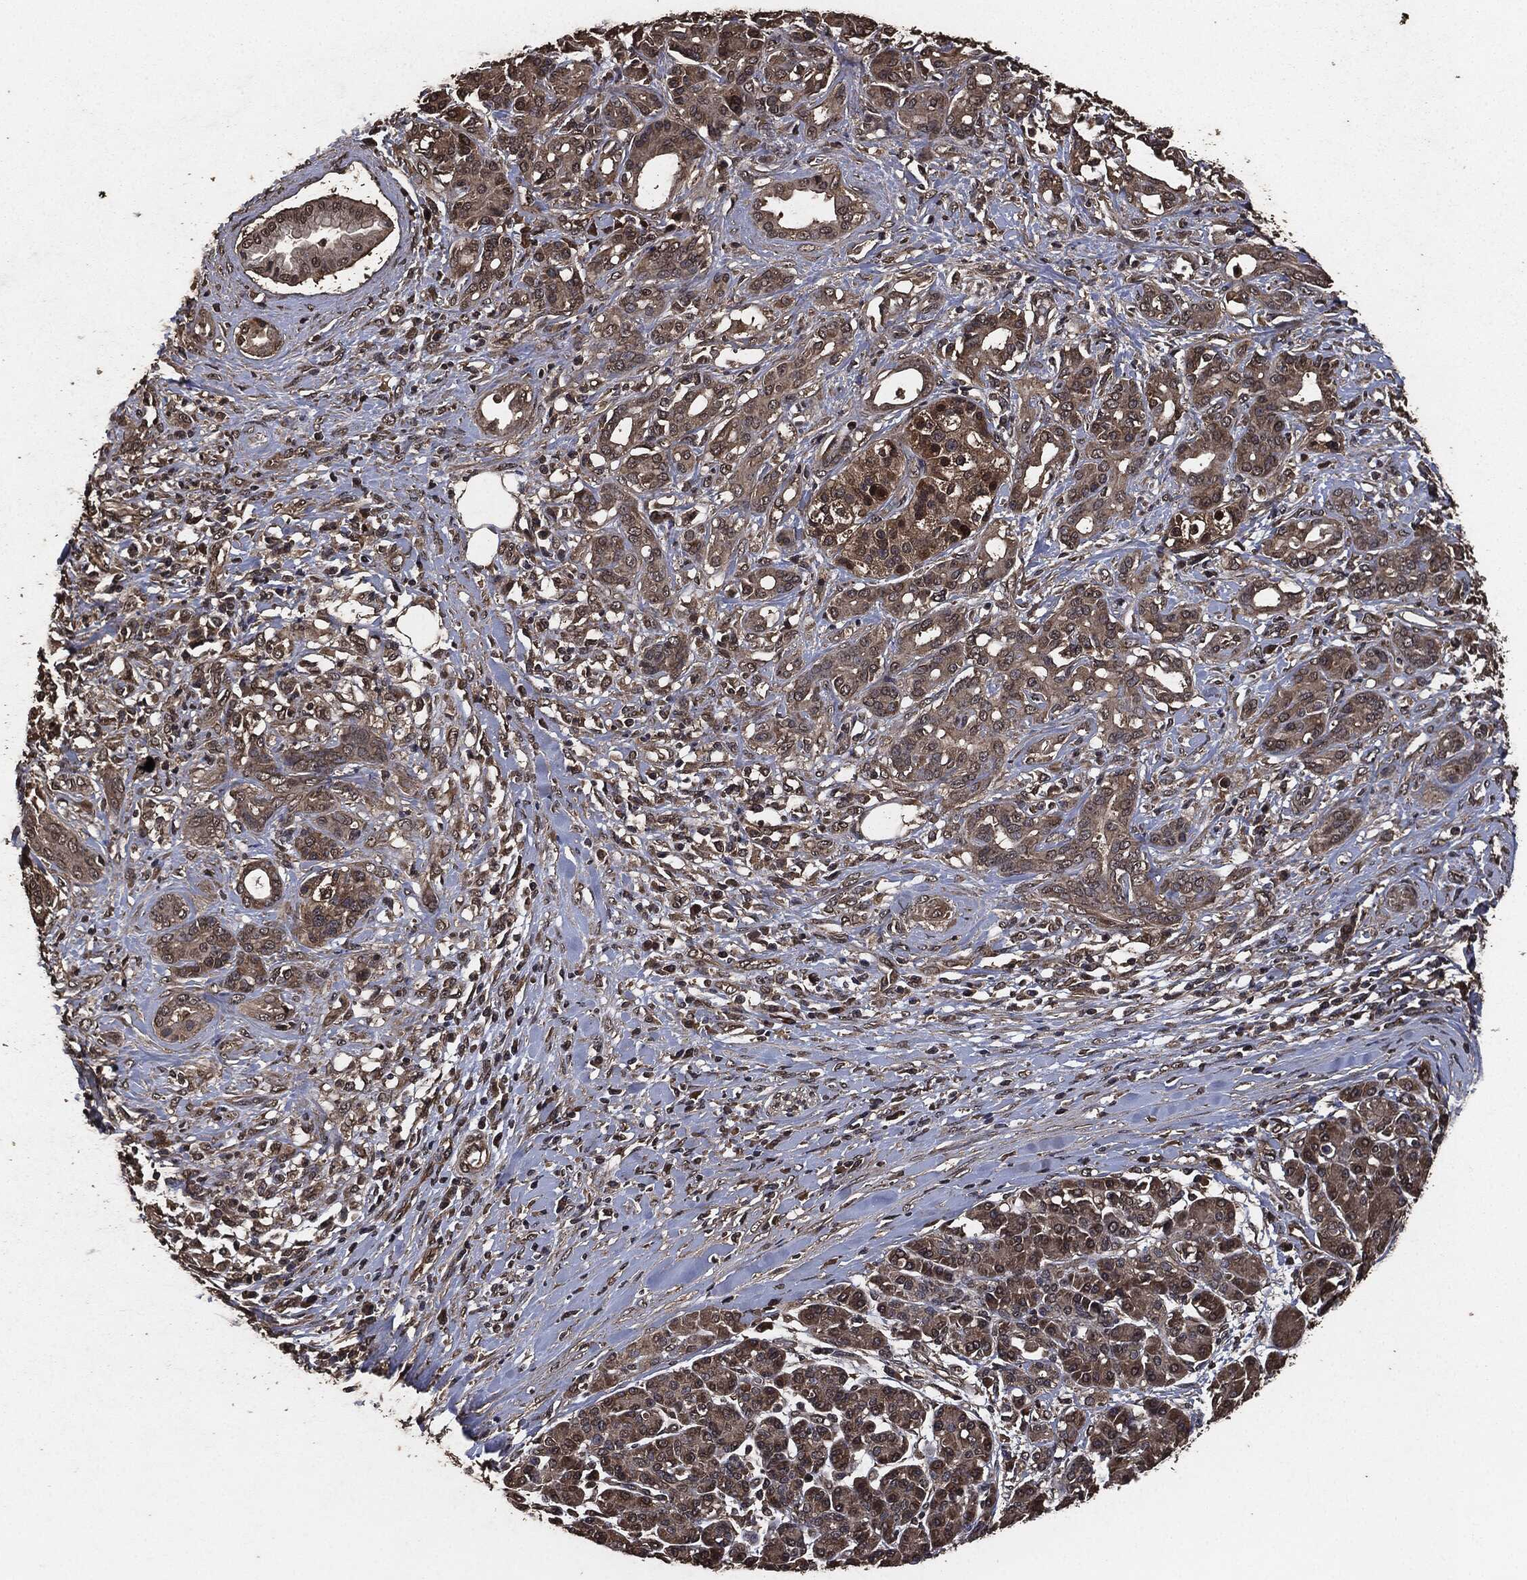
{"staining": {"intensity": "weak", "quantity": ">75%", "location": "cytoplasmic/membranous"}, "tissue": "pancreatic cancer", "cell_type": "Tumor cells", "image_type": "cancer", "snomed": [{"axis": "morphology", "description": "Adenocarcinoma, NOS"}, {"axis": "topography", "description": "Pancreas"}], "caption": "A micrograph of human pancreatic adenocarcinoma stained for a protein displays weak cytoplasmic/membranous brown staining in tumor cells.", "gene": "AKT1S1", "patient": {"sex": "female", "age": 56}}